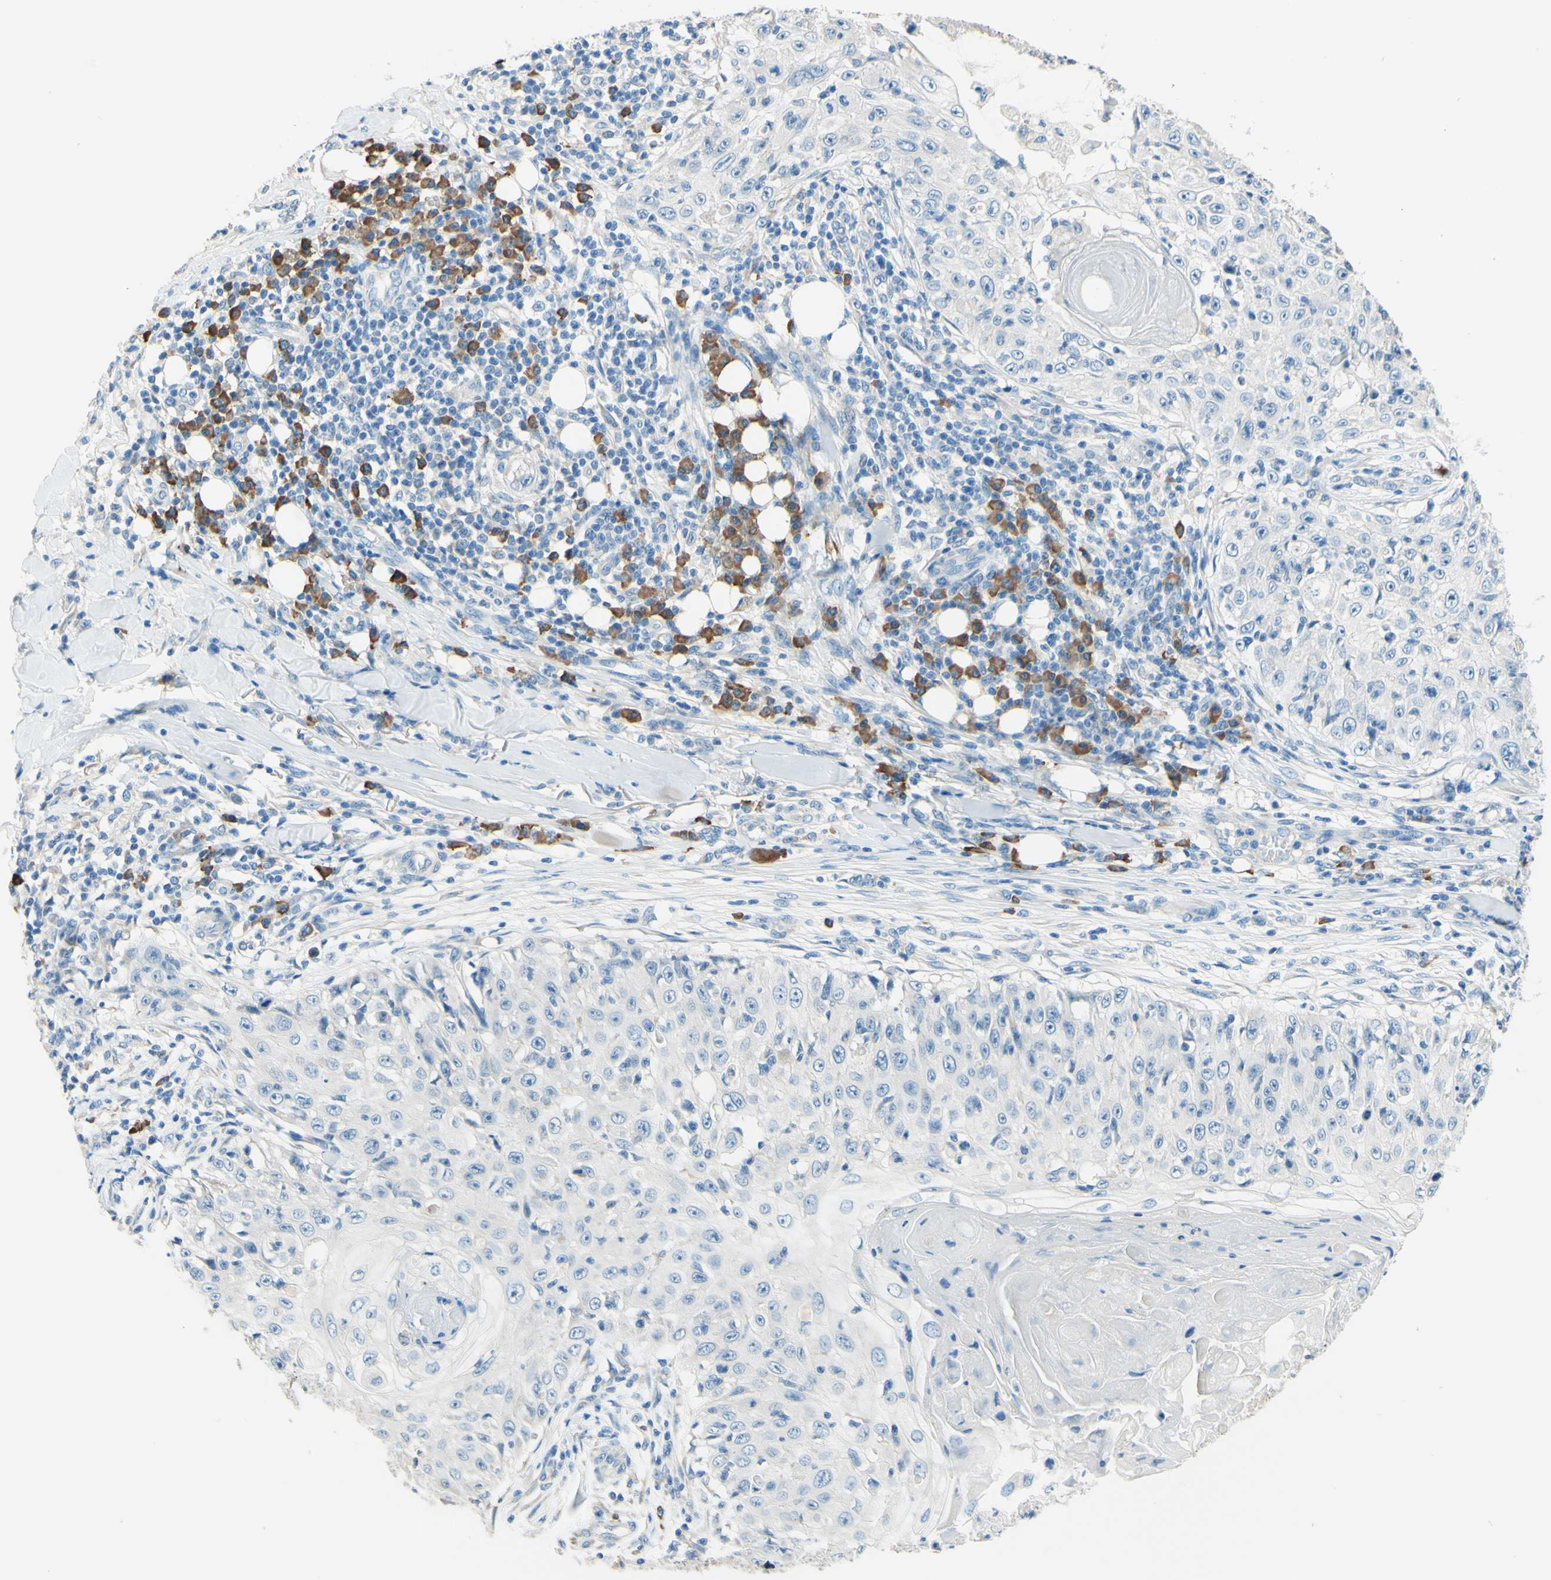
{"staining": {"intensity": "negative", "quantity": "none", "location": "none"}, "tissue": "skin cancer", "cell_type": "Tumor cells", "image_type": "cancer", "snomed": [{"axis": "morphology", "description": "Squamous cell carcinoma, NOS"}, {"axis": "topography", "description": "Skin"}], "caption": "IHC image of neoplastic tissue: squamous cell carcinoma (skin) stained with DAB shows no significant protein expression in tumor cells.", "gene": "PASD1", "patient": {"sex": "male", "age": 86}}